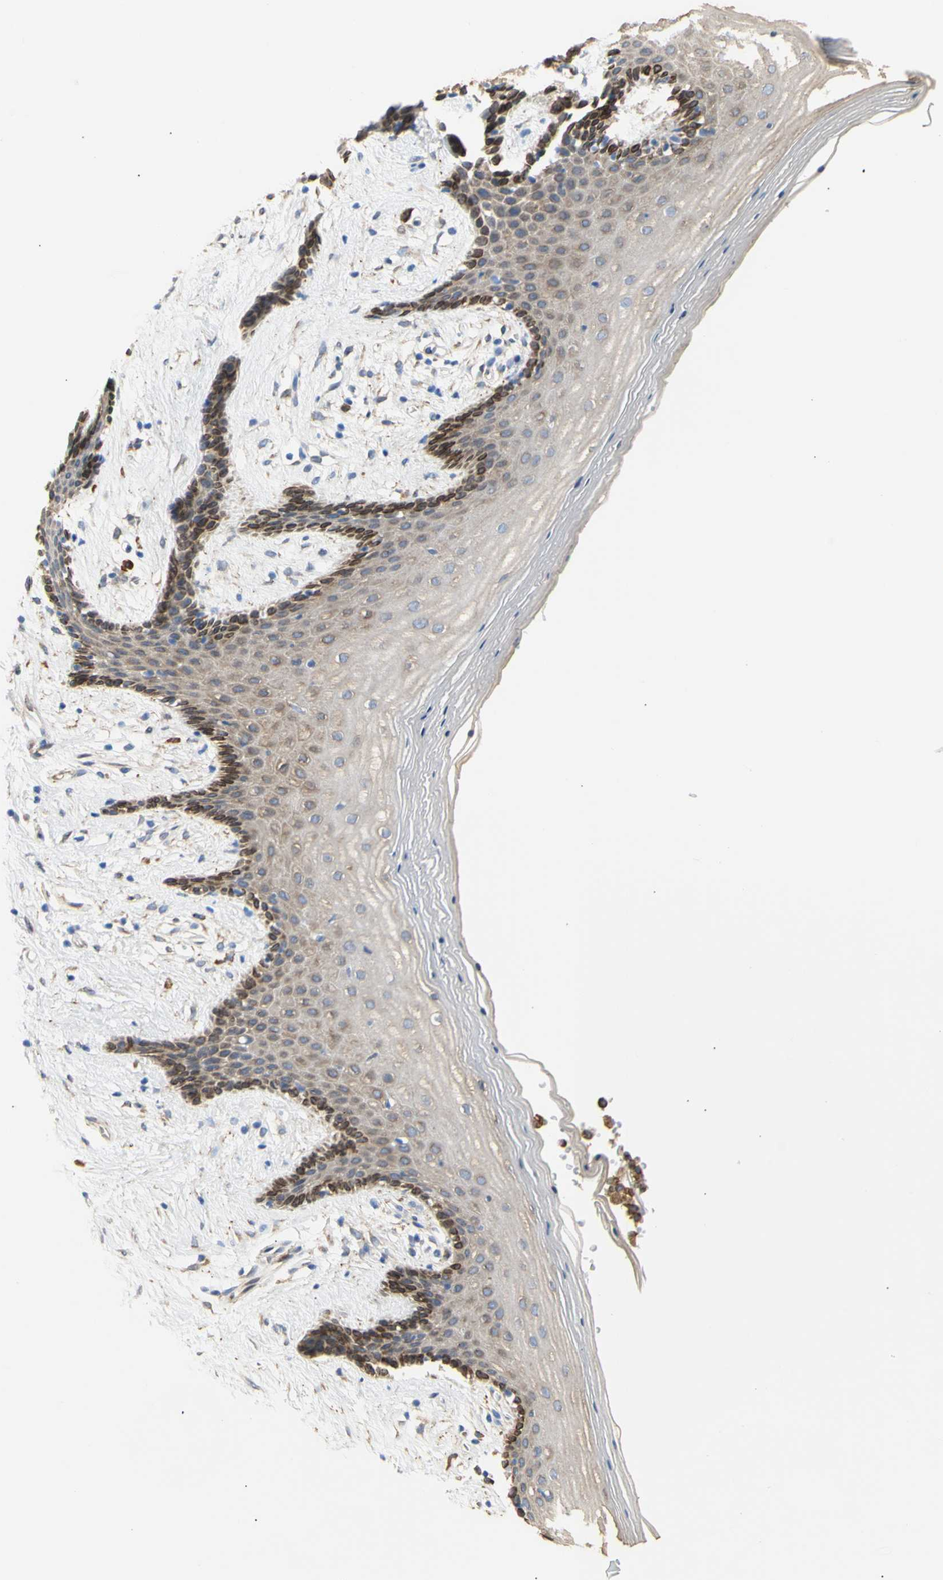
{"staining": {"intensity": "moderate", "quantity": "25%-75%", "location": "cytoplasmic/membranous,nuclear"}, "tissue": "vagina", "cell_type": "Squamous epithelial cells", "image_type": "normal", "snomed": [{"axis": "morphology", "description": "Normal tissue, NOS"}, {"axis": "topography", "description": "Vagina"}], "caption": "Approximately 25%-75% of squamous epithelial cells in unremarkable vagina show moderate cytoplasmic/membranous,nuclear protein staining as visualized by brown immunohistochemical staining.", "gene": "ERLIN1", "patient": {"sex": "female", "age": 44}}